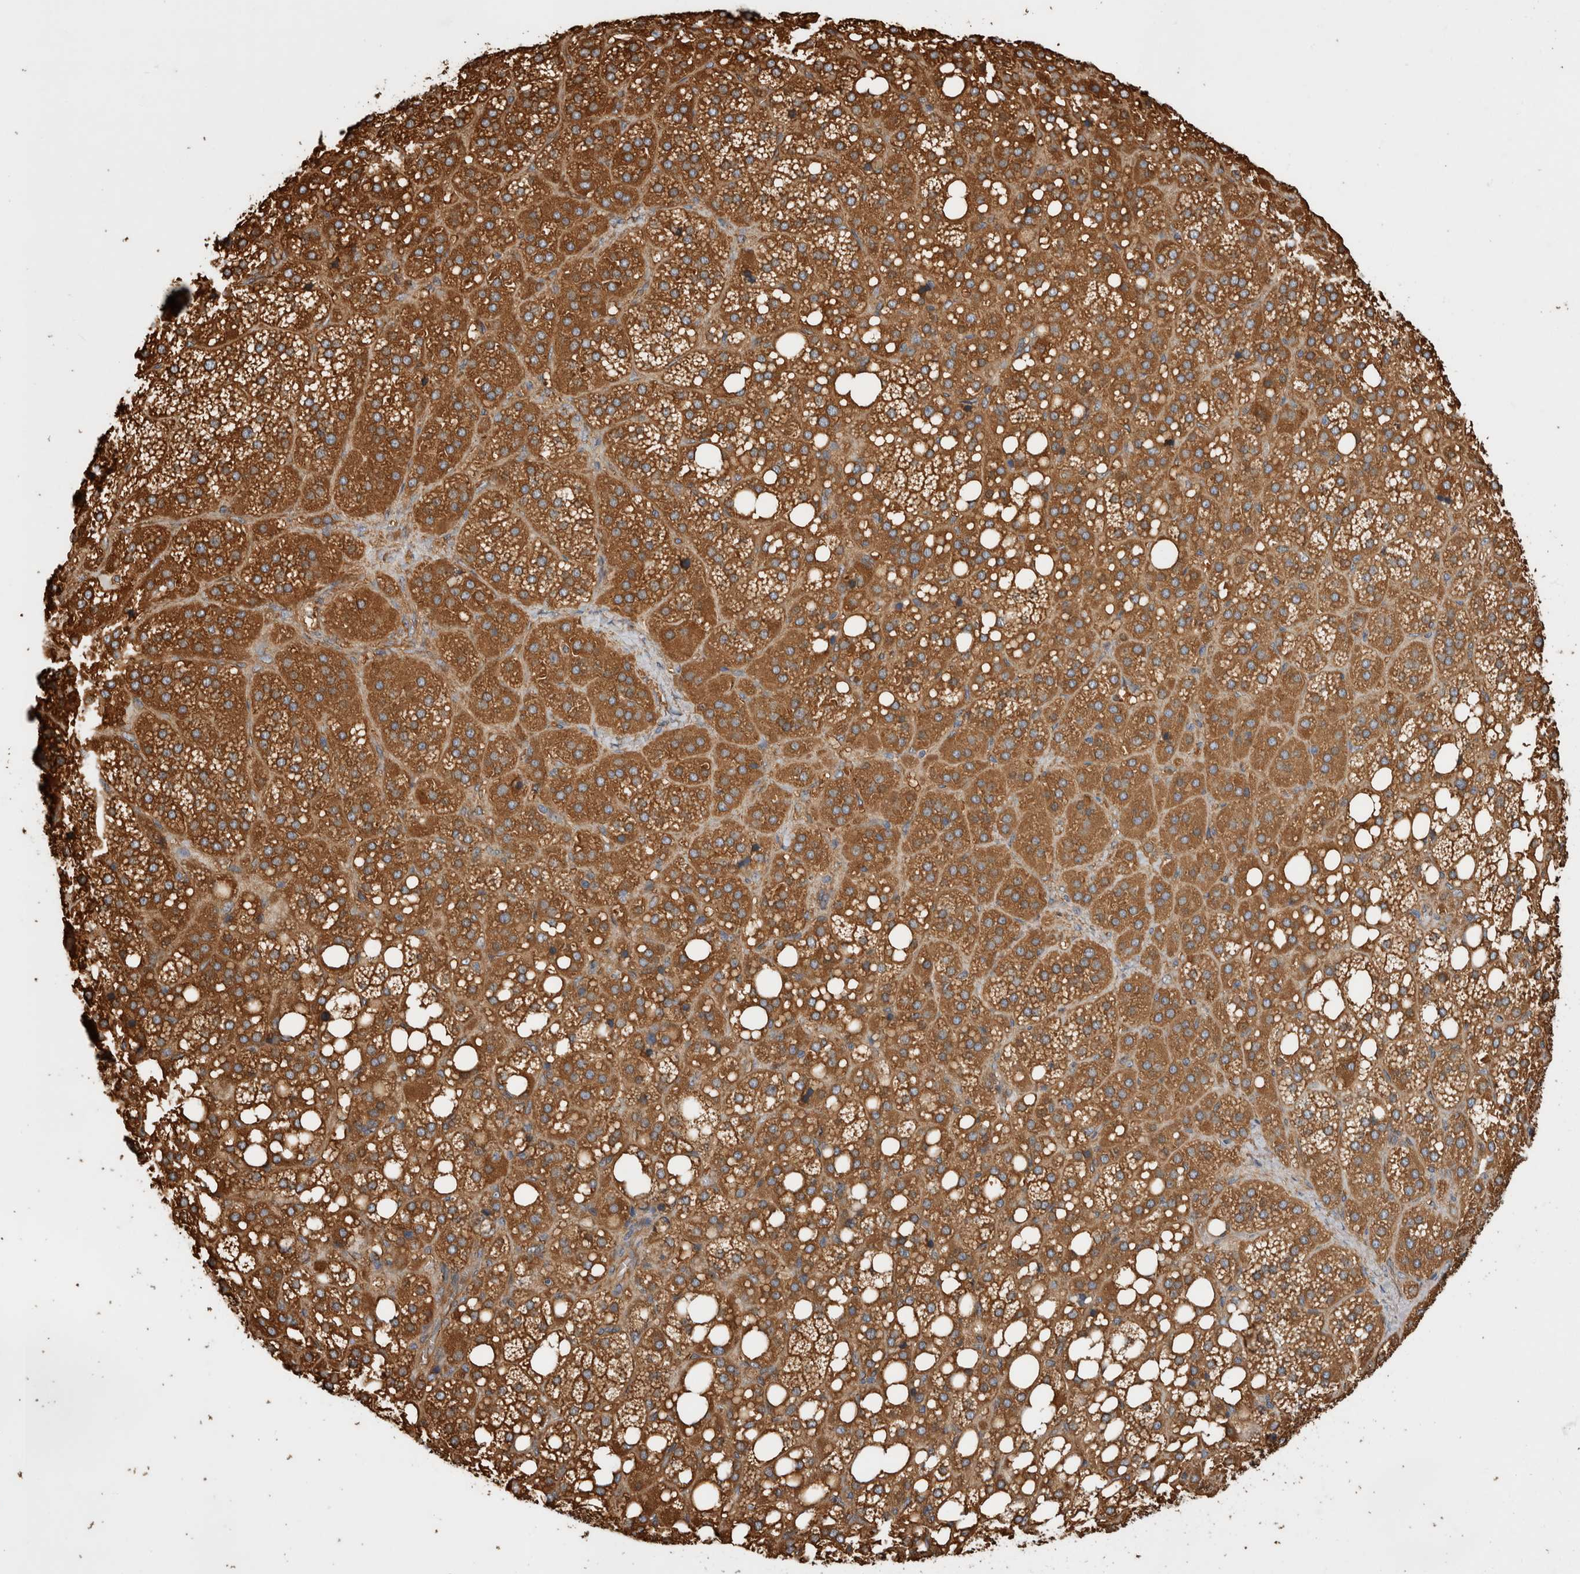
{"staining": {"intensity": "moderate", "quantity": ">75%", "location": "cytoplasmic/membranous"}, "tissue": "adrenal gland", "cell_type": "Glandular cells", "image_type": "normal", "snomed": [{"axis": "morphology", "description": "Normal tissue, NOS"}, {"axis": "topography", "description": "Adrenal gland"}], "caption": "This is a histology image of immunohistochemistry (IHC) staining of unremarkable adrenal gland, which shows moderate positivity in the cytoplasmic/membranous of glandular cells.", "gene": "ZNF397", "patient": {"sex": "female", "age": 59}}